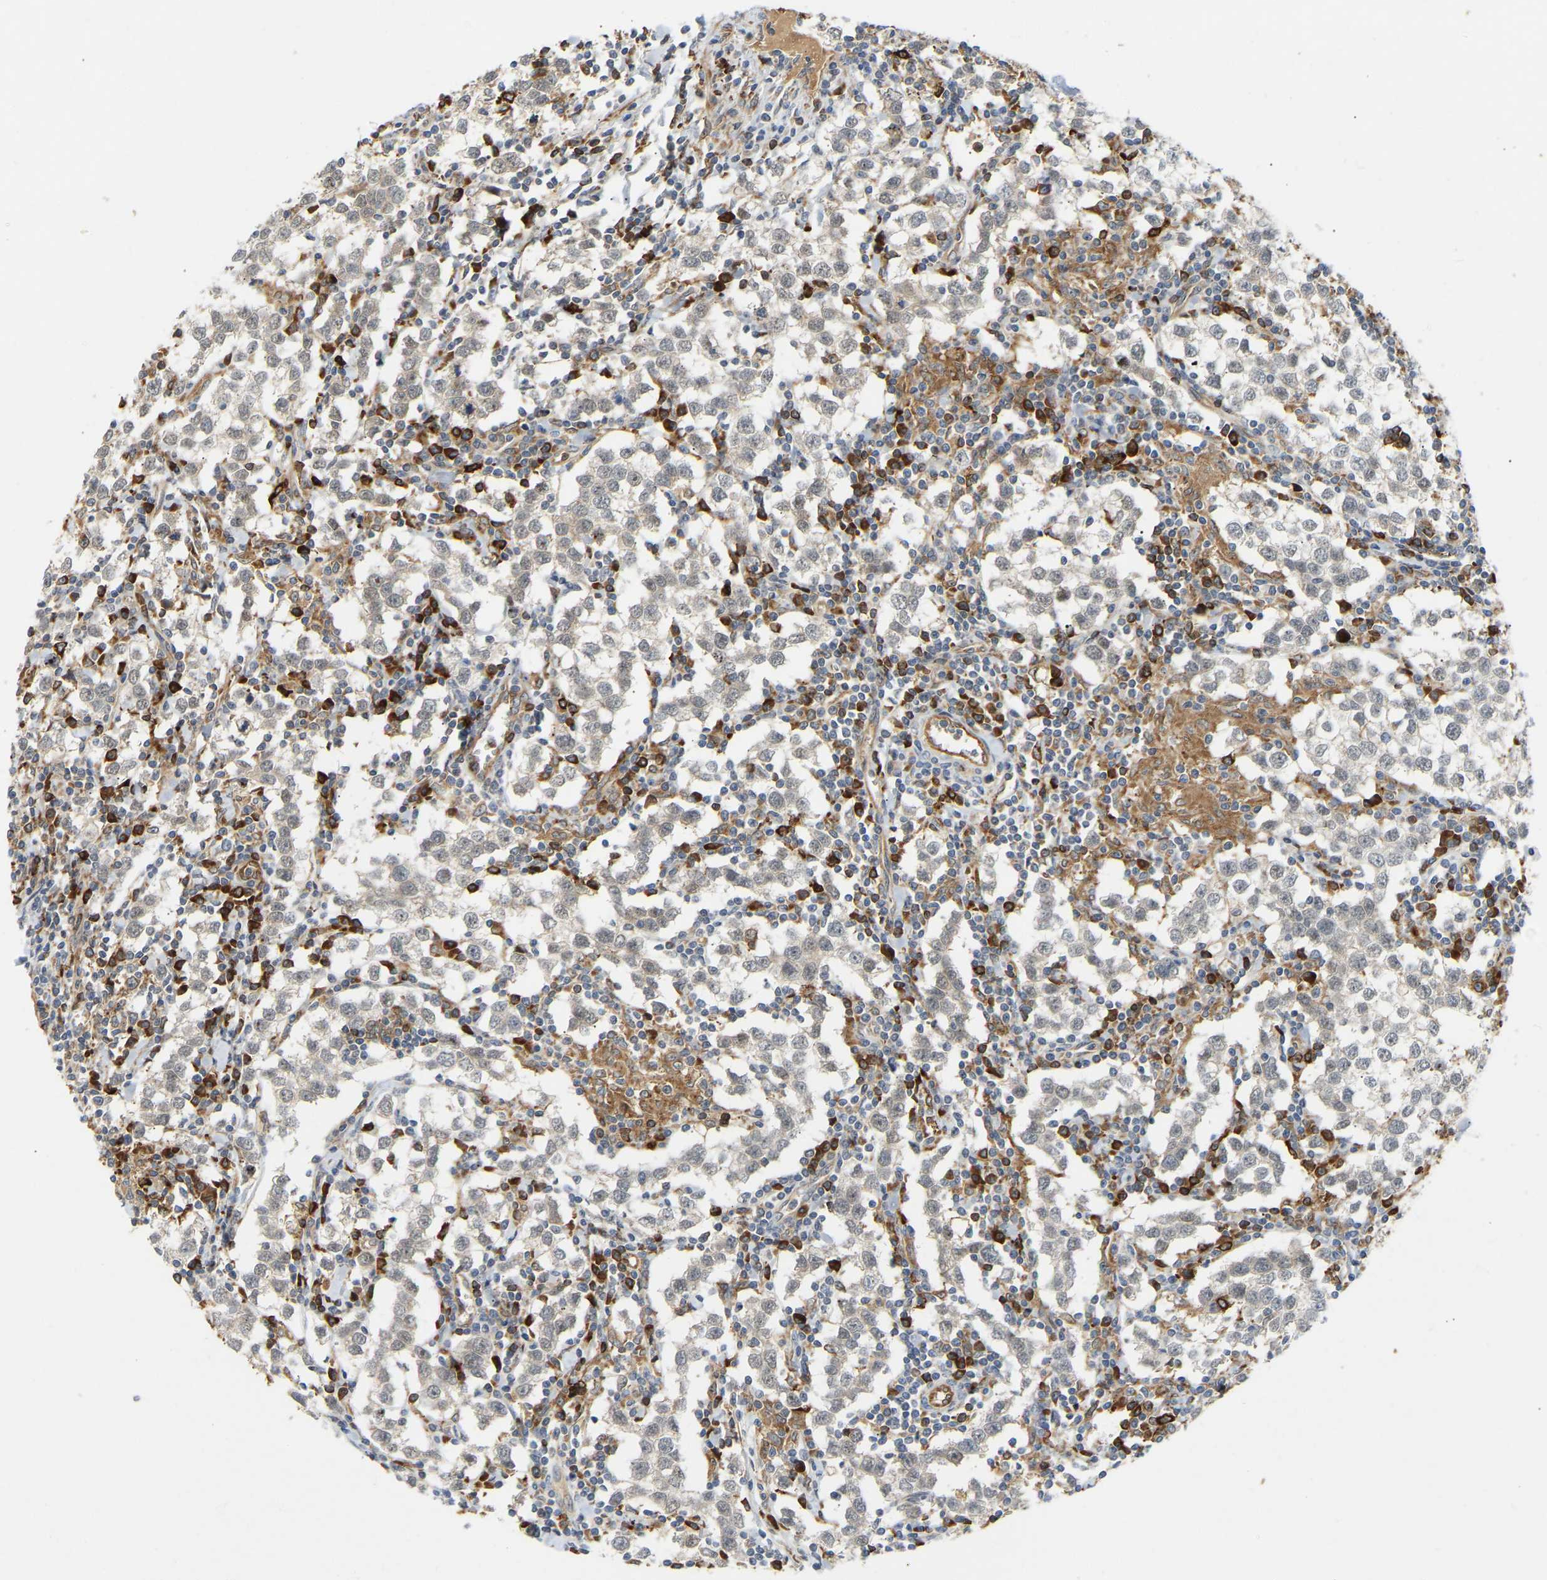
{"staining": {"intensity": "weak", "quantity": "<25%", "location": "cytoplasmic/membranous"}, "tissue": "testis cancer", "cell_type": "Tumor cells", "image_type": "cancer", "snomed": [{"axis": "morphology", "description": "Seminoma, NOS"}, {"axis": "morphology", "description": "Carcinoma, Embryonal, NOS"}, {"axis": "topography", "description": "Testis"}], "caption": "Tumor cells are negative for protein expression in human seminoma (testis).", "gene": "PLCG2", "patient": {"sex": "male", "age": 36}}